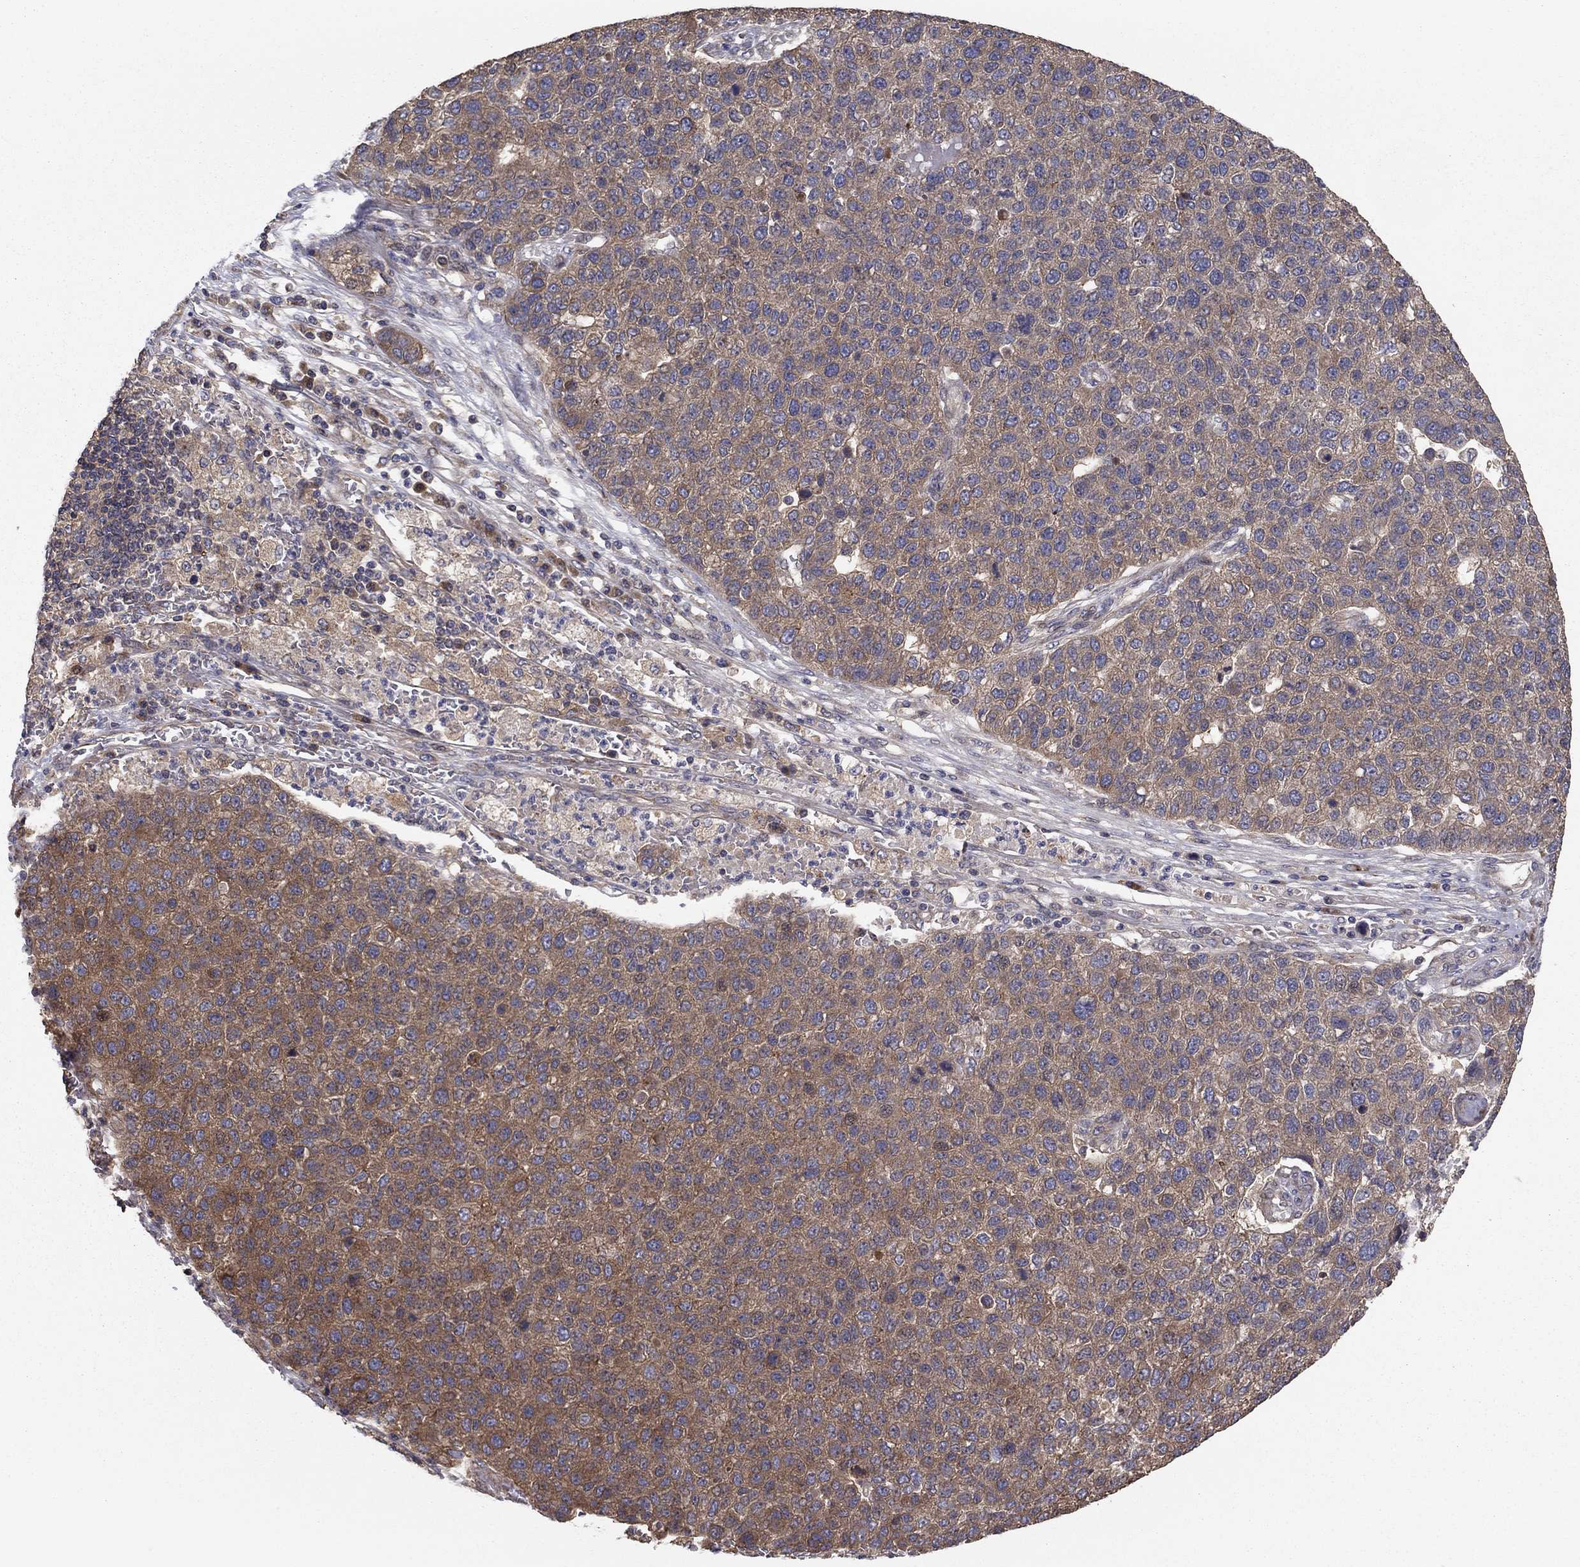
{"staining": {"intensity": "moderate", "quantity": "<25%", "location": "cytoplasmic/membranous"}, "tissue": "pancreatic cancer", "cell_type": "Tumor cells", "image_type": "cancer", "snomed": [{"axis": "morphology", "description": "Adenocarcinoma, NOS"}, {"axis": "topography", "description": "Pancreas"}], "caption": "High-magnification brightfield microscopy of pancreatic cancer (adenocarcinoma) stained with DAB (3,3'-diaminobenzidine) (brown) and counterstained with hematoxylin (blue). tumor cells exhibit moderate cytoplasmic/membranous positivity is appreciated in about<25% of cells. (DAB IHC, brown staining for protein, blue staining for nuclei).", "gene": "BABAM2", "patient": {"sex": "female", "age": 61}}